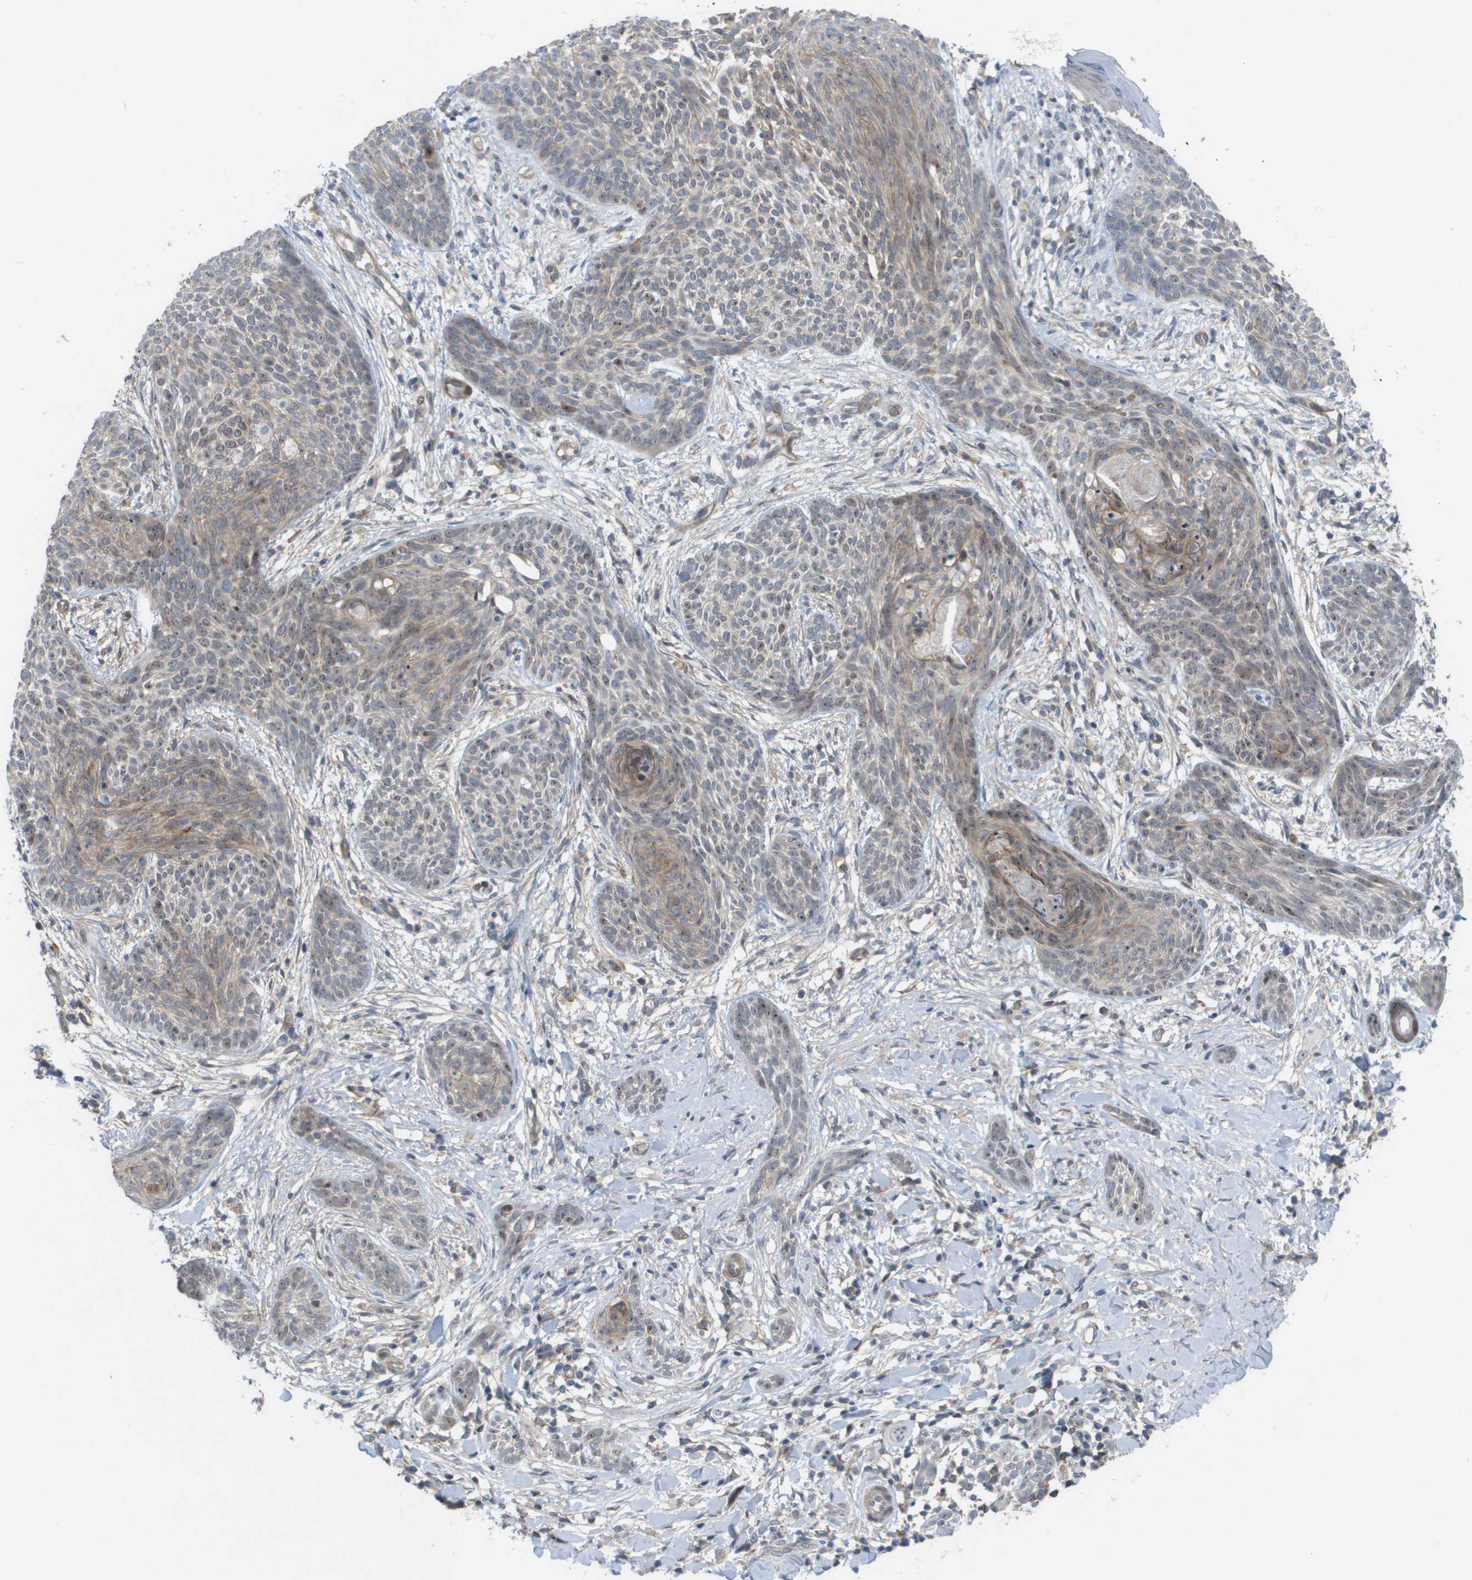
{"staining": {"intensity": "weak", "quantity": "<25%", "location": "cytoplasmic/membranous"}, "tissue": "skin cancer", "cell_type": "Tumor cells", "image_type": "cancer", "snomed": [{"axis": "morphology", "description": "Basal cell carcinoma"}, {"axis": "topography", "description": "Skin"}], "caption": "This photomicrograph is of basal cell carcinoma (skin) stained with IHC to label a protein in brown with the nuclei are counter-stained blue. There is no staining in tumor cells.", "gene": "MTARC2", "patient": {"sex": "female", "age": 59}}